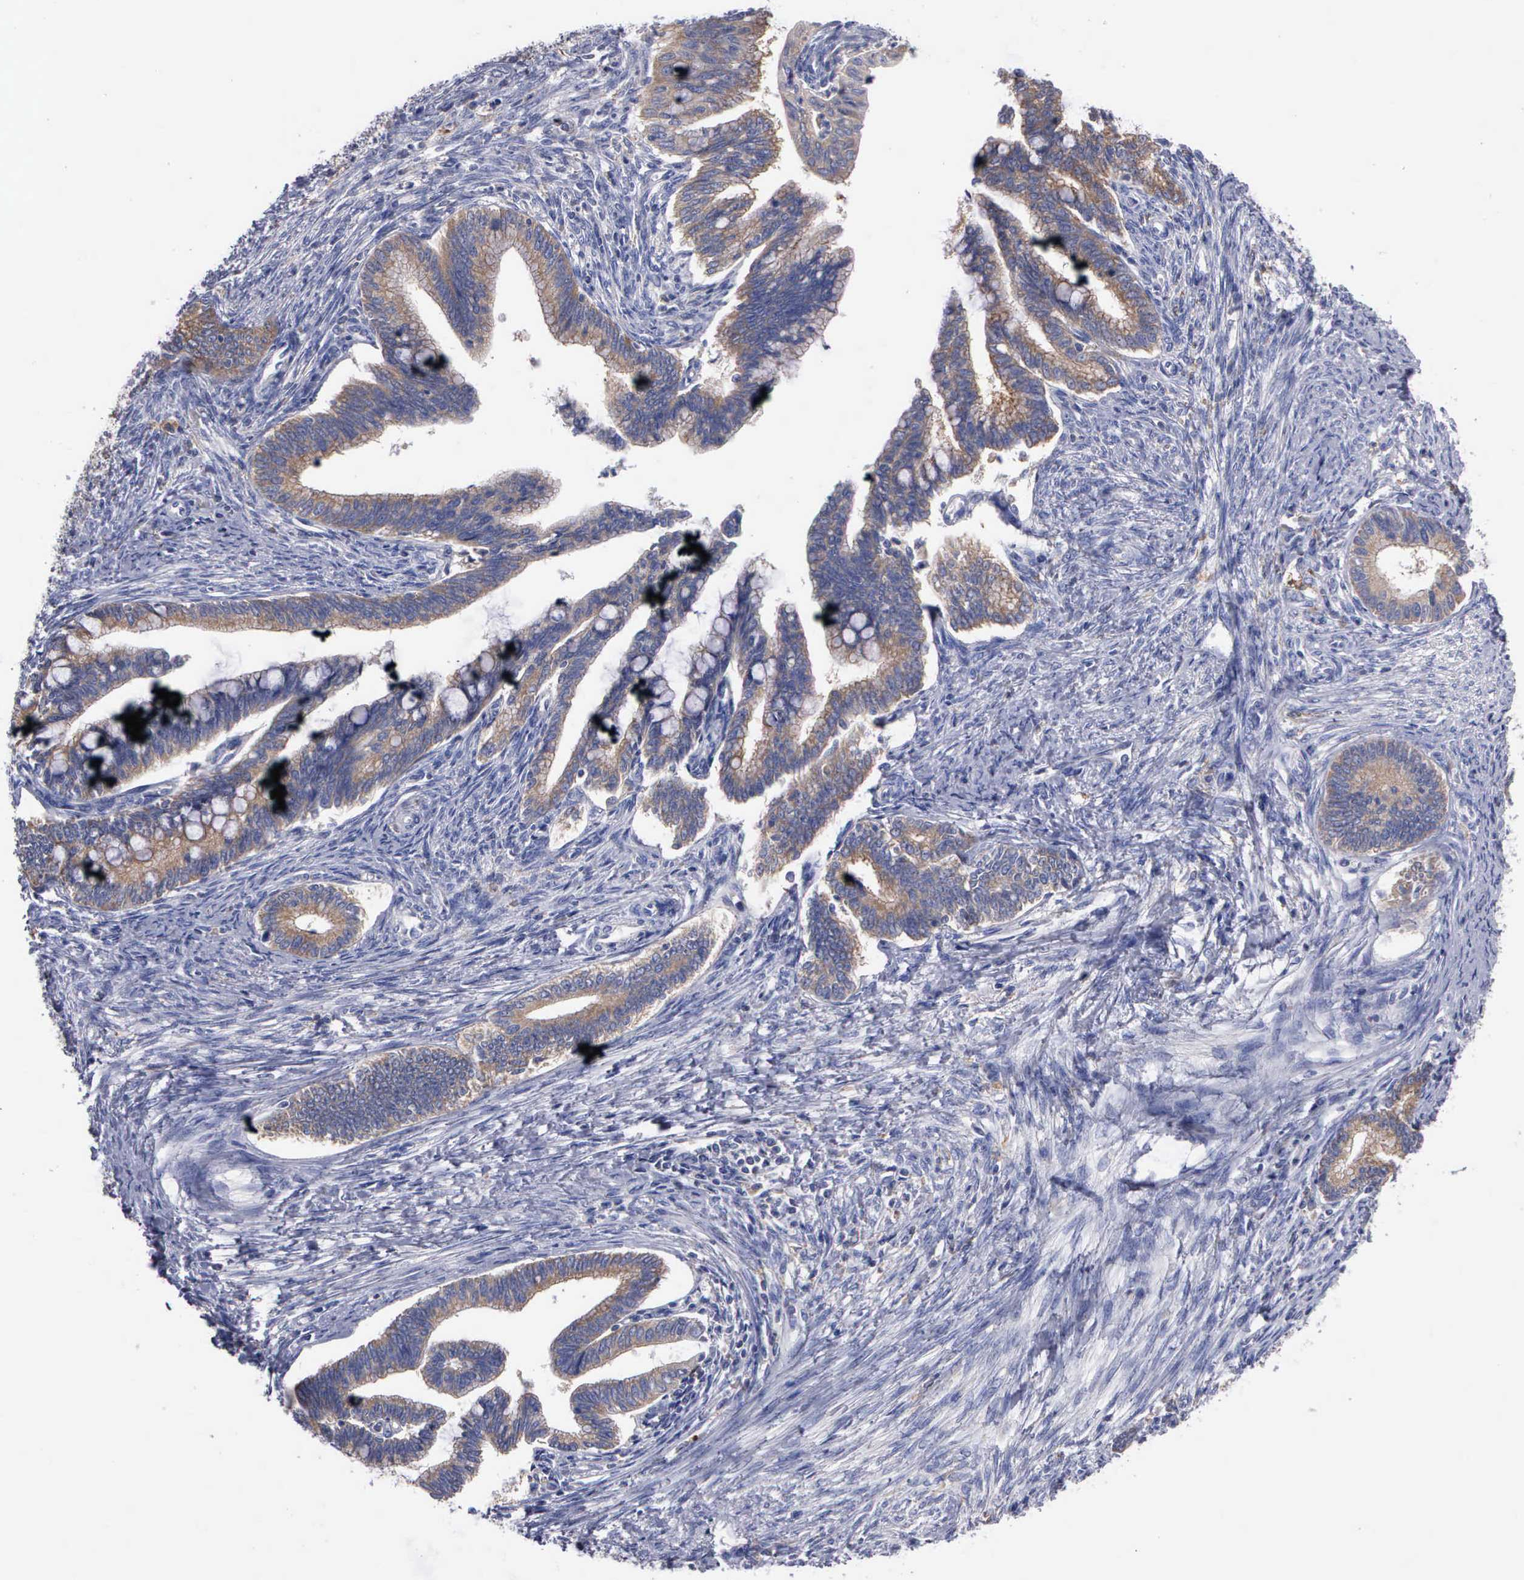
{"staining": {"intensity": "moderate", "quantity": ">75%", "location": "cytoplasmic/membranous"}, "tissue": "cervical cancer", "cell_type": "Tumor cells", "image_type": "cancer", "snomed": [{"axis": "morphology", "description": "Adenocarcinoma, NOS"}, {"axis": "topography", "description": "Cervix"}], "caption": "Cervical cancer (adenocarcinoma) was stained to show a protein in brown. There is medium levels of moderate cytoplasmic/membranous positivity in approximately >75% of tumor cells. The protein is stained brown, and the nuclei are stained in blue (DAB IHC with brightfield microscopy, high magnification).", "gene": "PTGS2", "patient": {"sex": "female", "age": 36}}